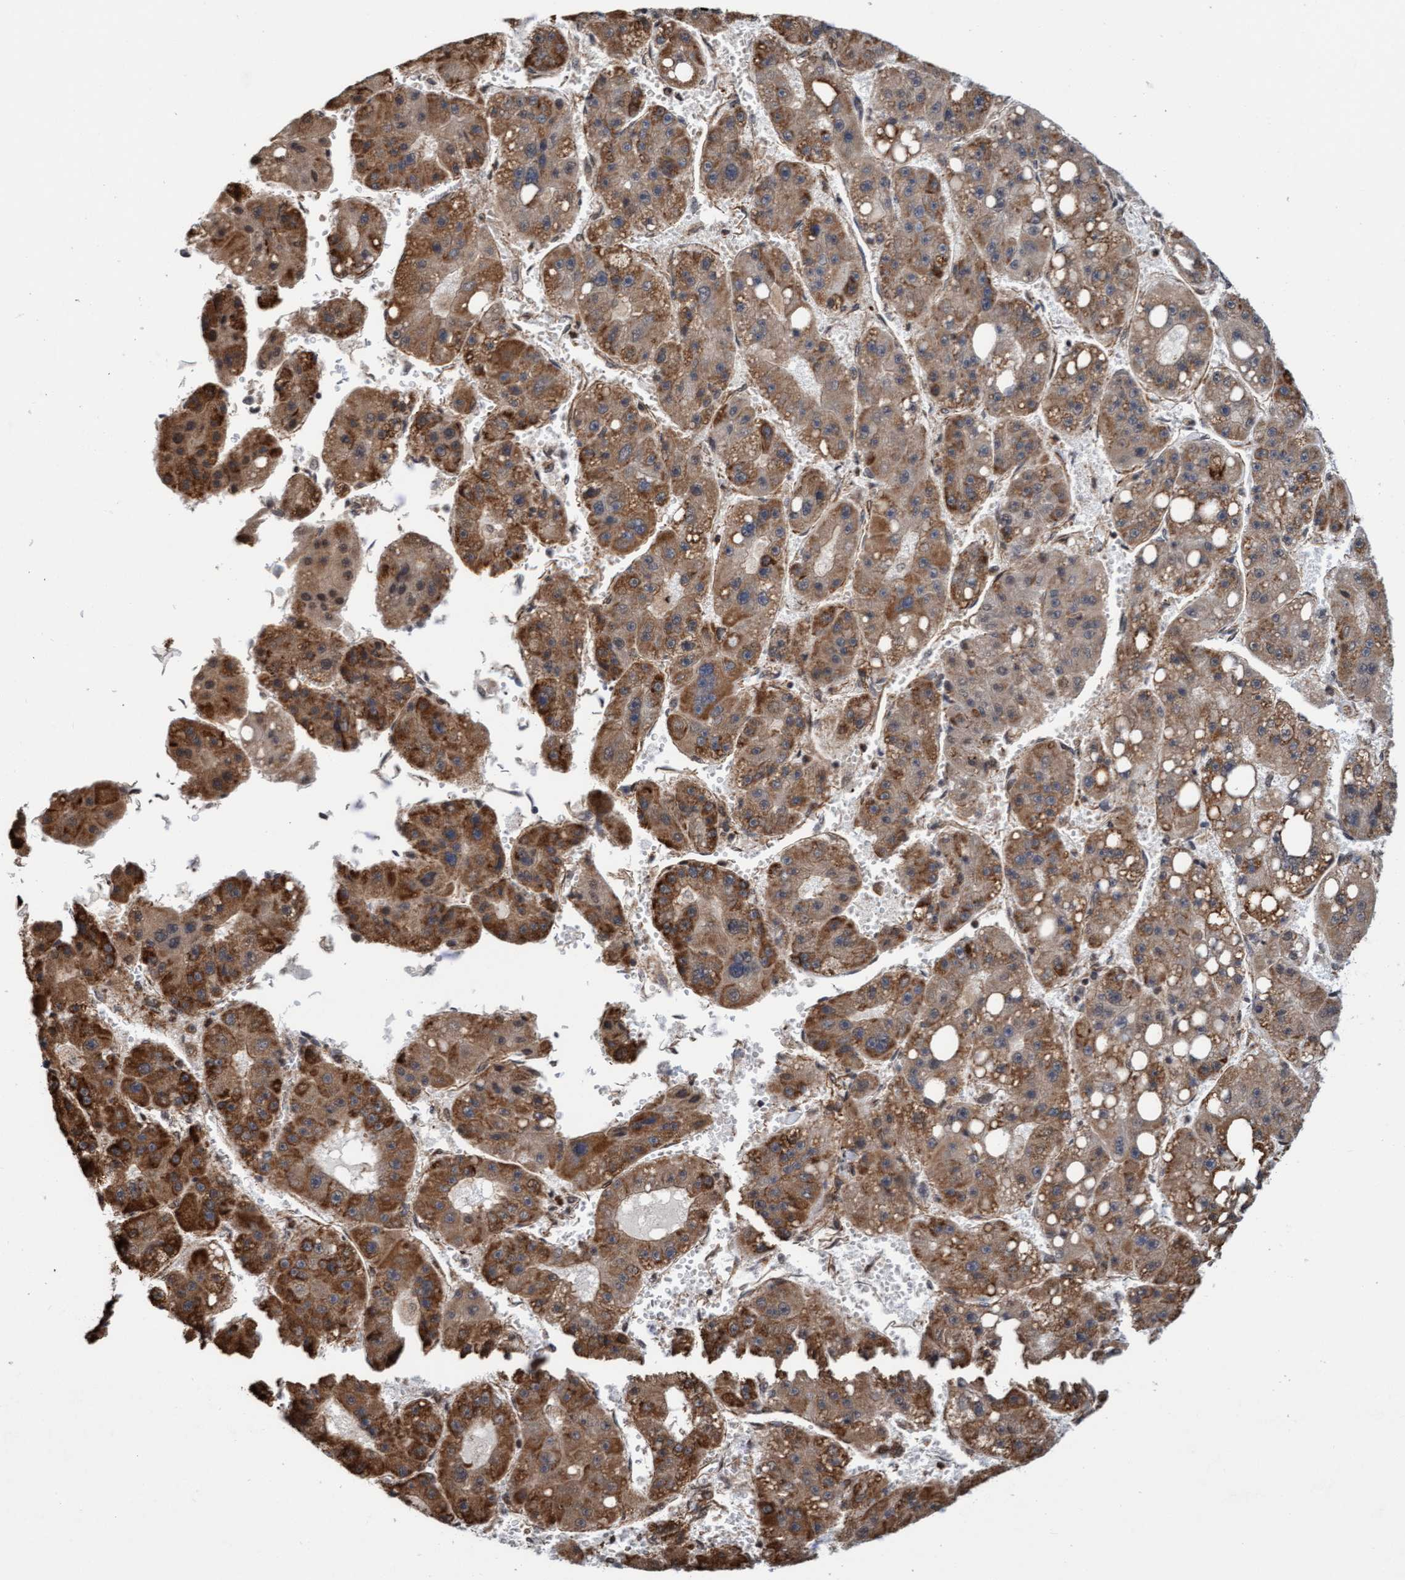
{"staining": {"intensity": "moderate", "quantity": "25%-75%", "location": "cytoplasmic/membranous,nuclear"}, "tissue": "liver cancer", "cell_type": "Tumor cells", "image_type": "cancer", "snomed": [{"axis": "morphology", "description": "Carcinoma, Hepatocellular, NOS"}, {"axis": "topography", "description": "Liver"}], "caption": "Immunohistochemistry staining of hepatocellular carcinoma (liver), which shows medium levels of moderate cytoplasmic/membranous and nuclear staining in about 25%-75% of tumor cells indicating moderate cytoplasmic/membranous and nuclear protein expression. The staining was performed using DAB (brown) for protein detection and nuclei were counterstained in hematoxylin (blue).", "gene": "STXBP4", "patient": {"sex": "female", "age": 61}}